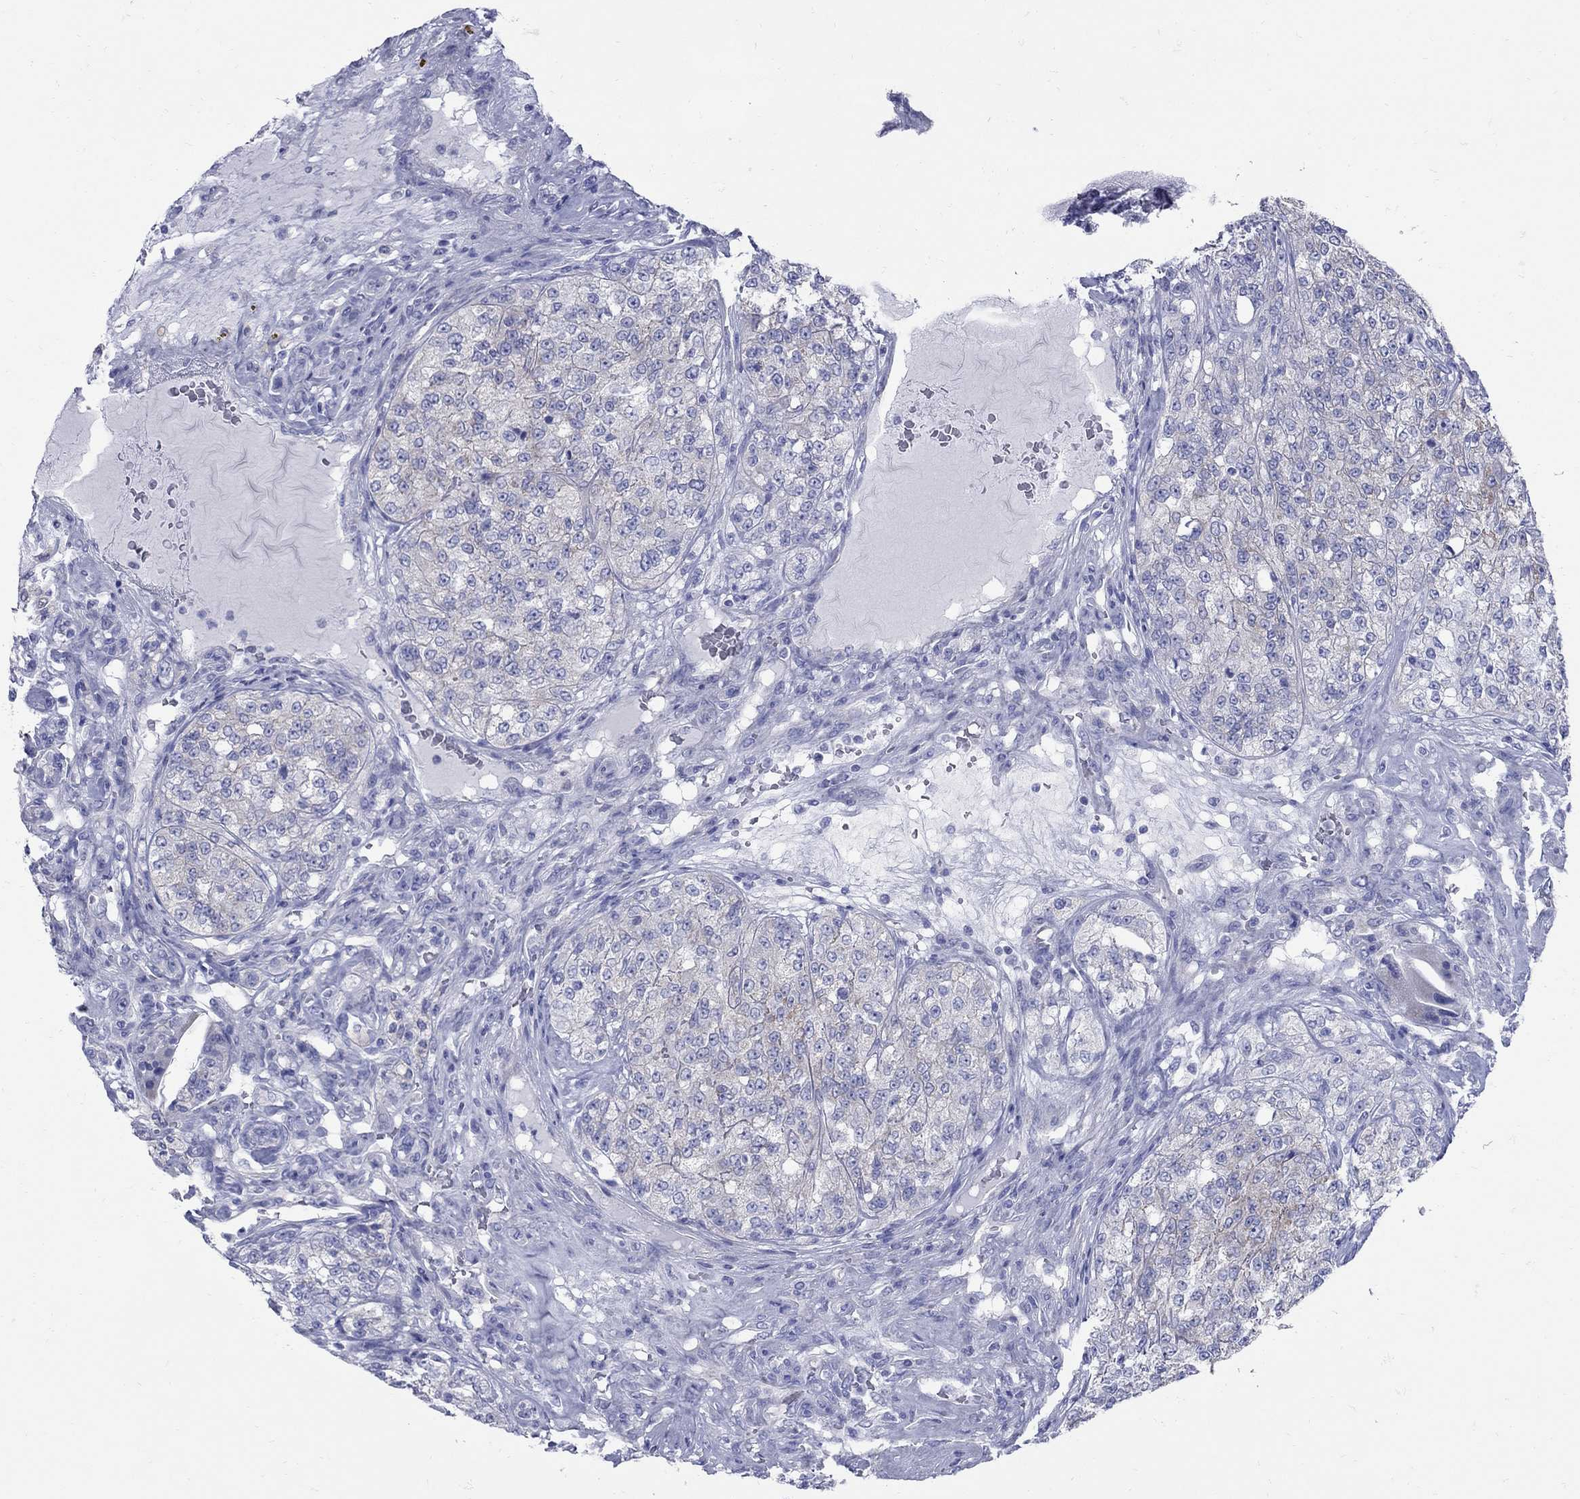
{"staining": {"intensity": "weak", "quantity": "<25%", "location": "cytoplasmic/membranous"}, "tissue": "renal cancer", "cell_type": "Tumor cells", "image_type": "cancer", "snomed": [{"axis": "morphology", "description": "Adenocarcinoma, NOS"}, {"axis": "topography", "description": "Kidney"}], "caption": "Immunohistochemistry histopathology image of neoplastic tissue: adenocarcinoma (renal) stained with DAB (3,3'-diaminobenzidine) demonstrates no significant protein positivity in tumor cells.", "gene": "PDZD3", "patient": {"sex": "female", "age": 63}}